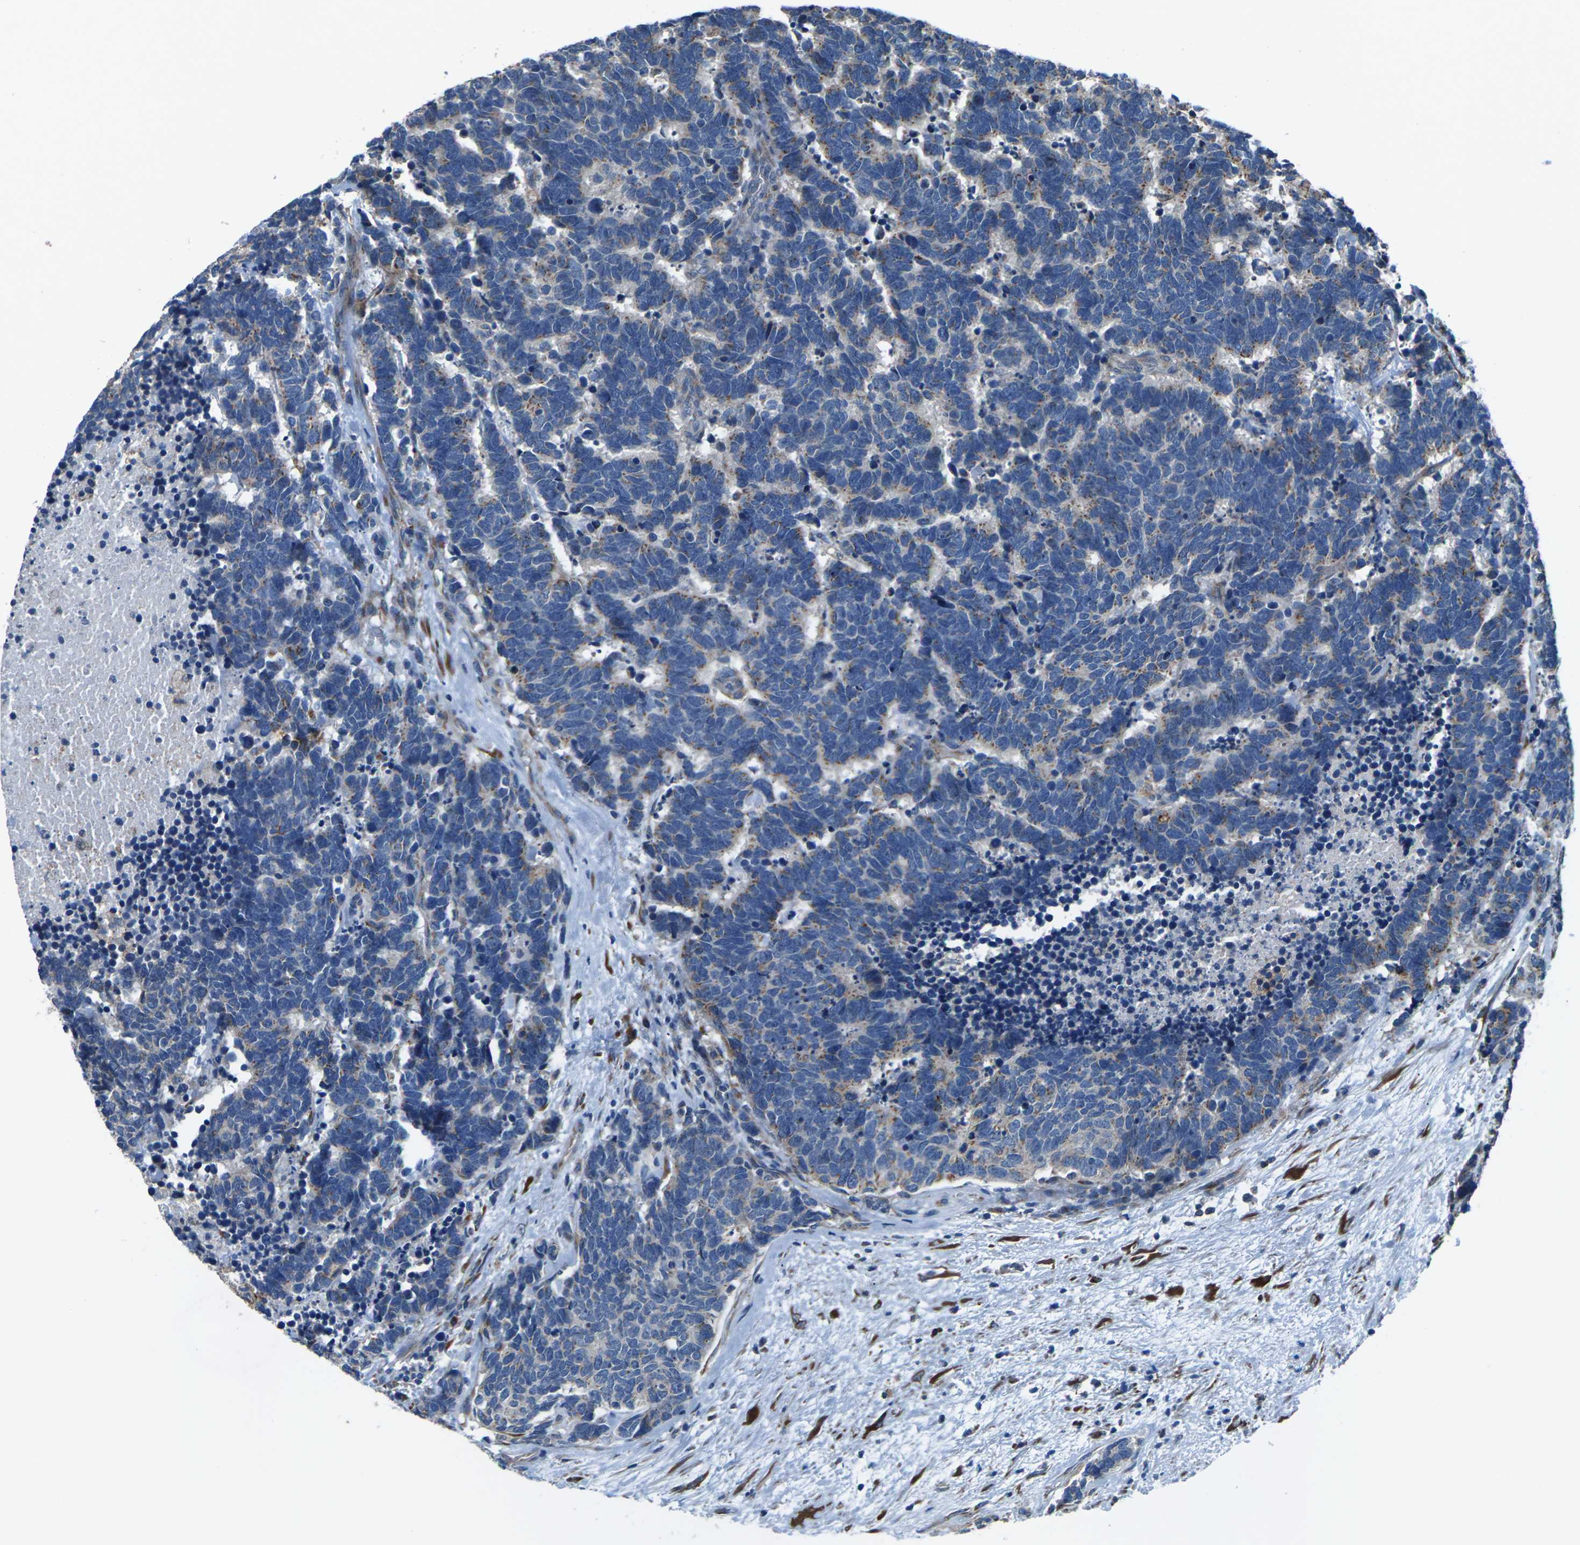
{"staining": {"intensity": "moderate", "quantity": "25%-75%", "location": "cytoplasmic/membranous"}, "tissue": "carcinoid", "cell_type": "Tumor cells", "image_type": "cancer", "snomed": [{"axis": "morphology", "description": "Carcinoma, NOS"}, {"axis": "morphology", "description": "Carcinoid, malignant, NOS"}, {"axis": "topography", "description": "Urinary bladder"}], "caption": "Carcinoid stained for a protein shows moderate cytoplasmic/membranous positivity in tumor cells.", "gene": "GABRP", "patient": {"sex": "male", "age": 57}}